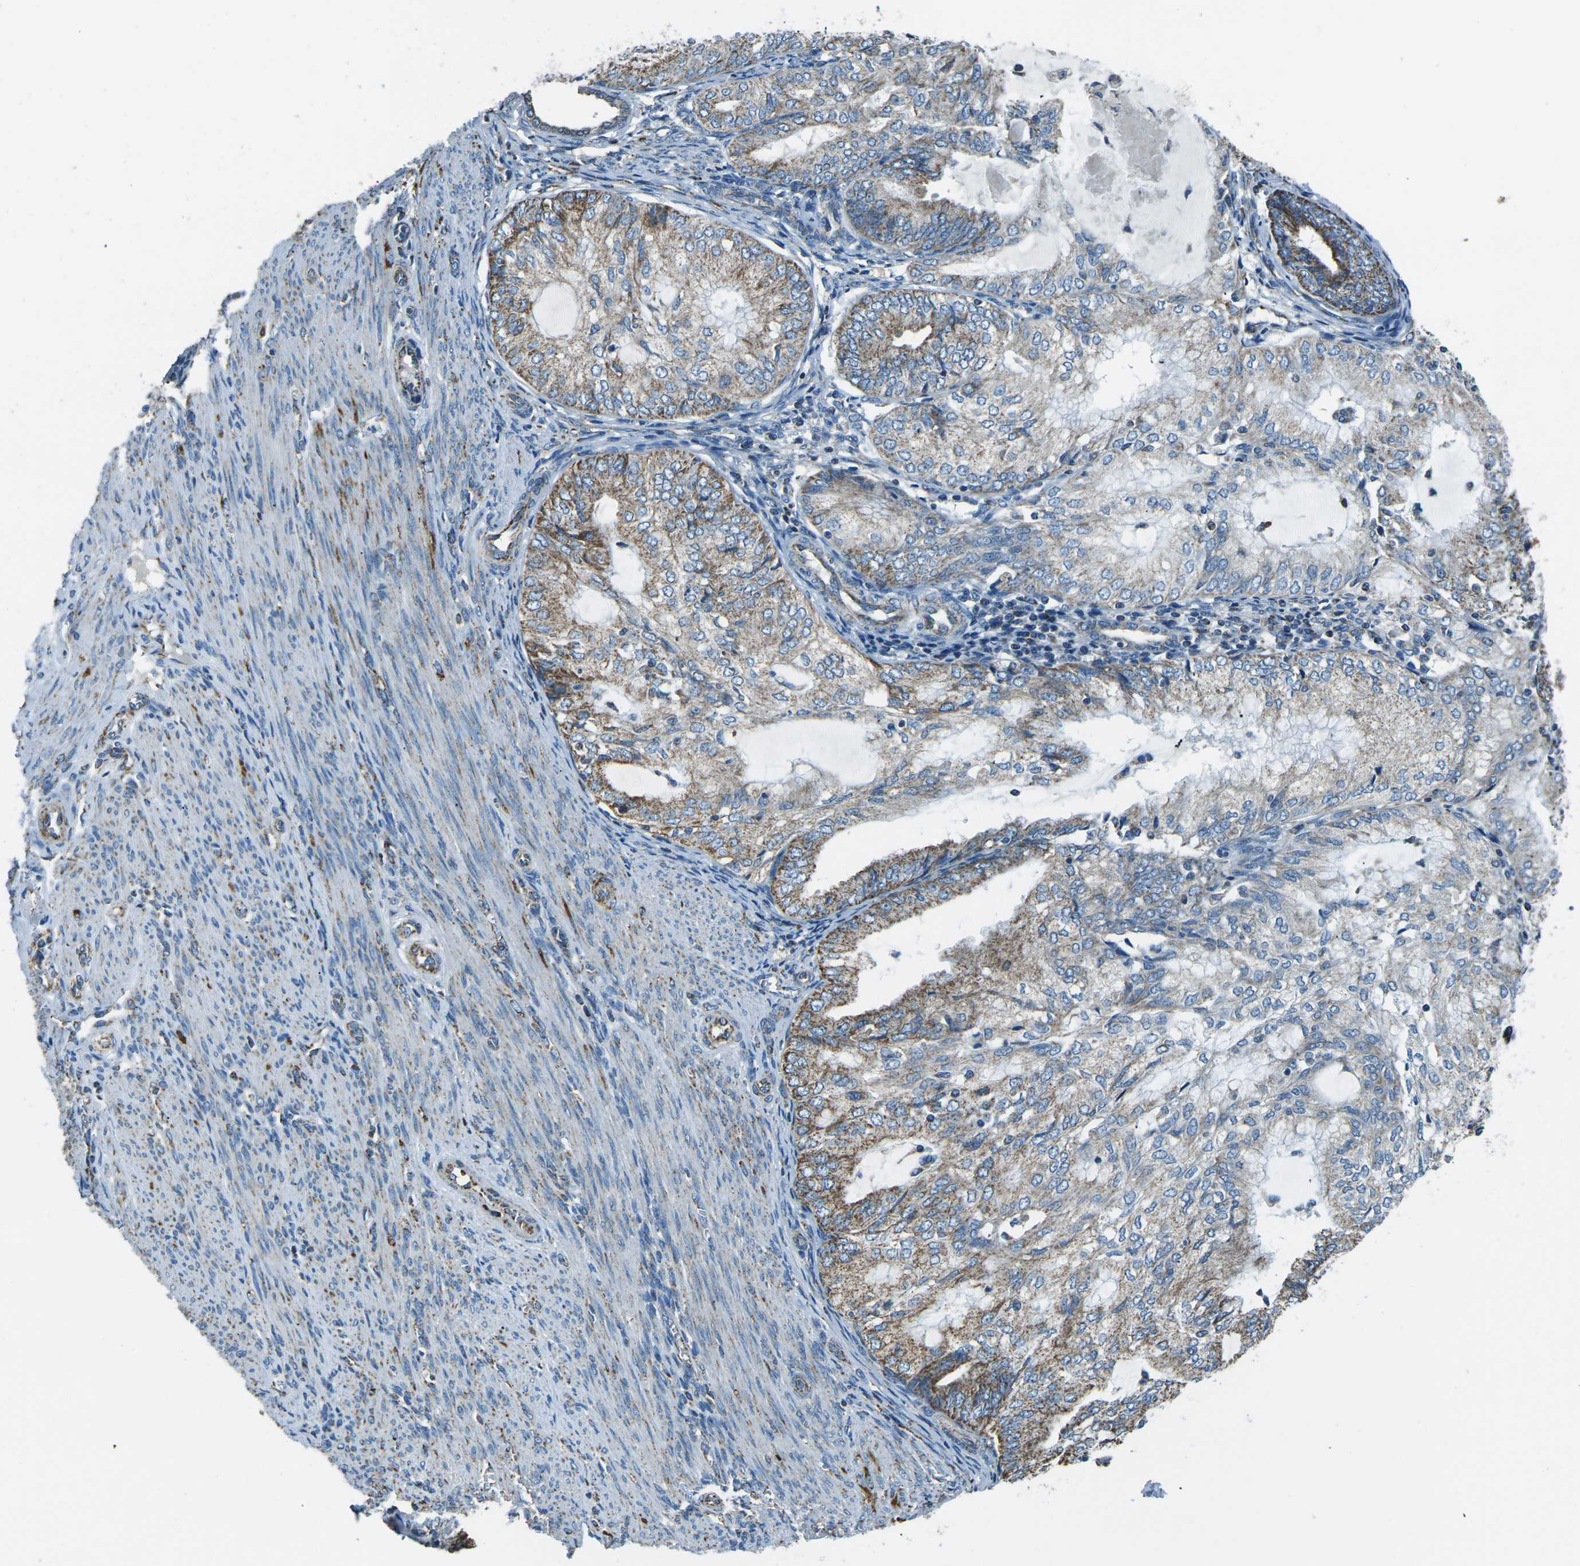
{"staining": {"intensity": "moderate", "quantity": ">75%", "location": "cytoplasmic/membranous"}, "tissue": "endometrial cancer", "cell_type": "Tumor cells", "image_type": "cancer", "snomed": [{"axis": "morphology", "description": "Adenocarcinoma, NOS"}, {"axis": "topography", "description": "Endometrium"}], "caption": "Approximately >75% of tumor cells in human adenocarcinoma (endometrial) exhibit moderate cytoplasmic/membranous protein positivity as visualized by brown immunohistochemical staining.", "gene": "IRF3", "patient": {"sex": "female", "age": 81}}